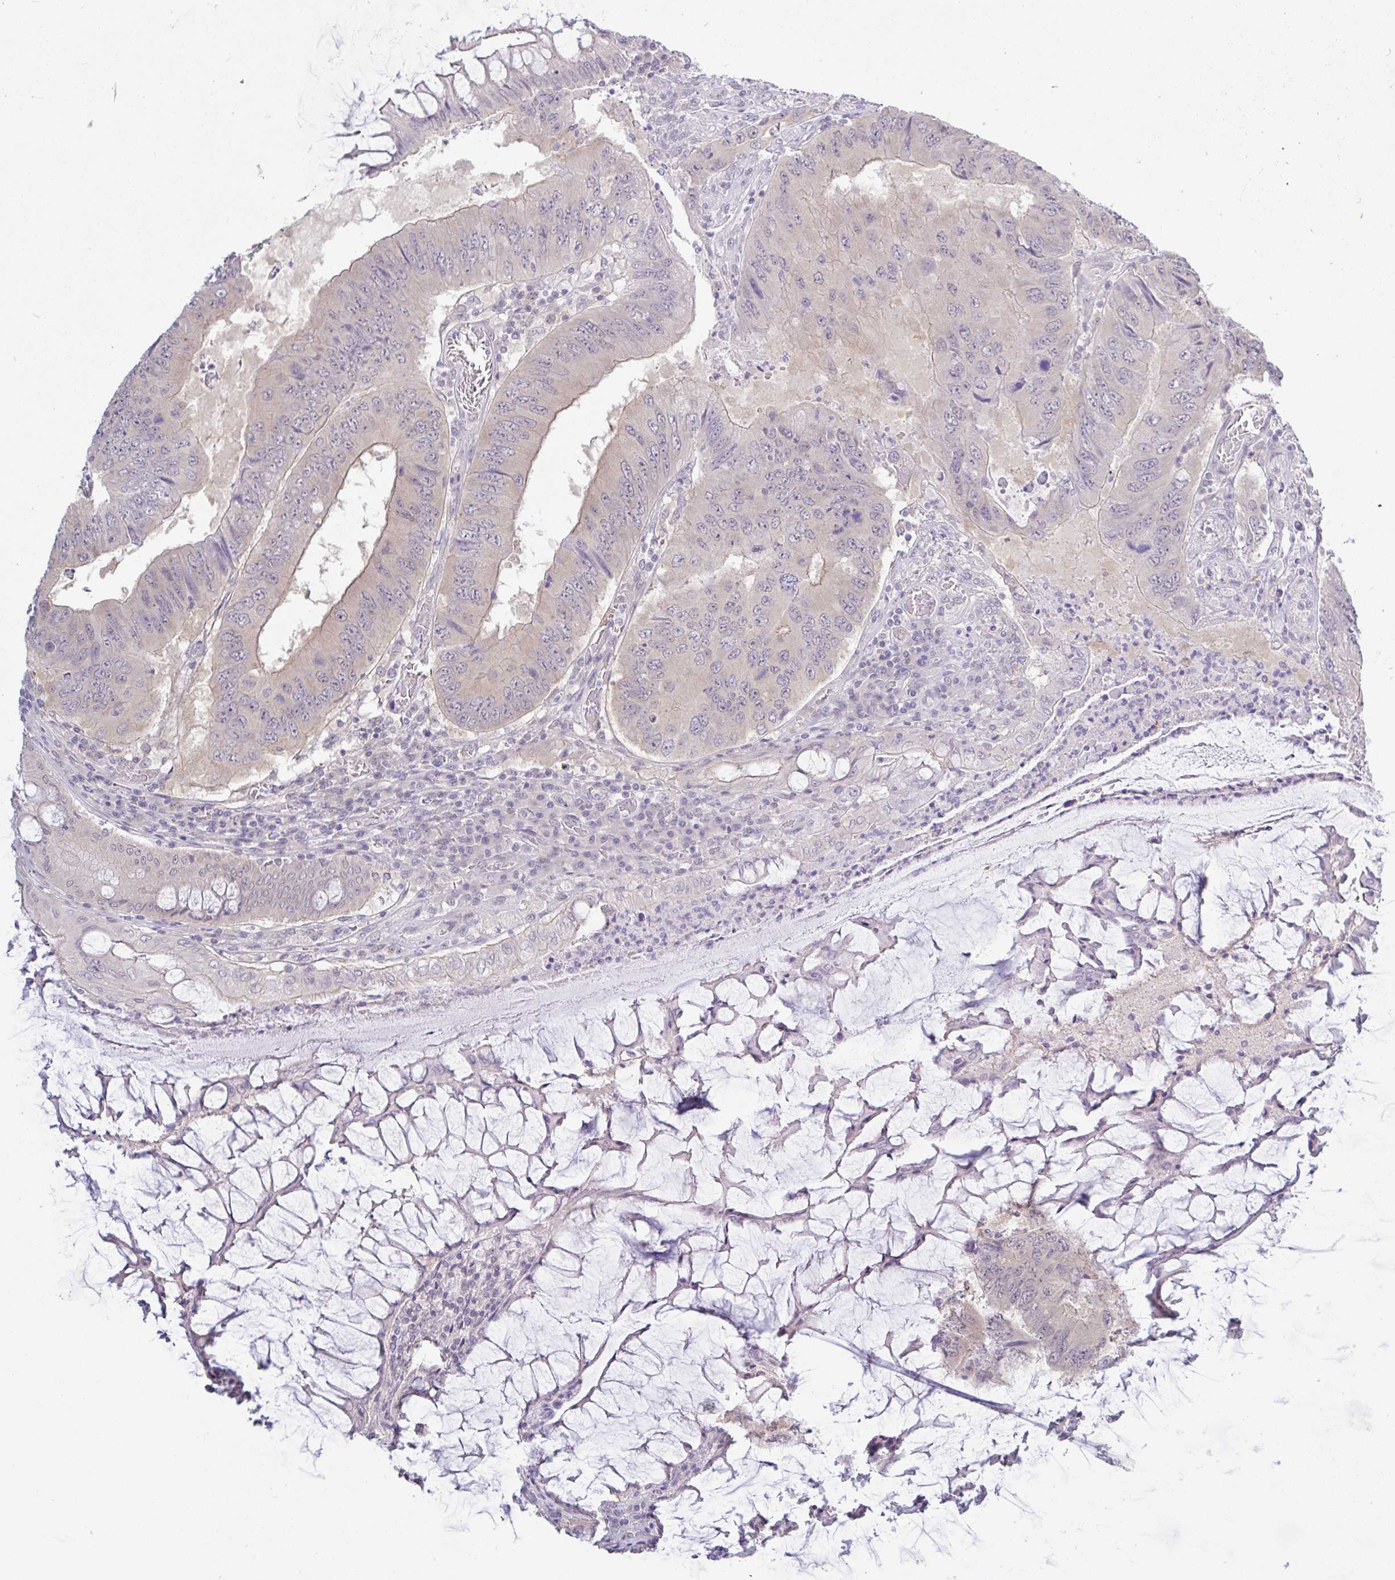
{"staining": {"intensity": "weak", "quantity": "25%-75%", "location": "cytoplasmic/membranous"}, "tissue": "colorectal cancer", "cell_type": "Tumor cells", "image_type": "cancer", "snomed": [{"axis": "morphology", "description": "Adenocarcinoma, NOS"}, {"axis": "topography", "description": "Colon"}], "caption": "Weak cytoplasmic/membranous protein staining is seen in approximately 25%-75% of tumor cells in colorectal cancer.", "gene": "HYPK", "patient": {"sex": "male", "age": 53}}